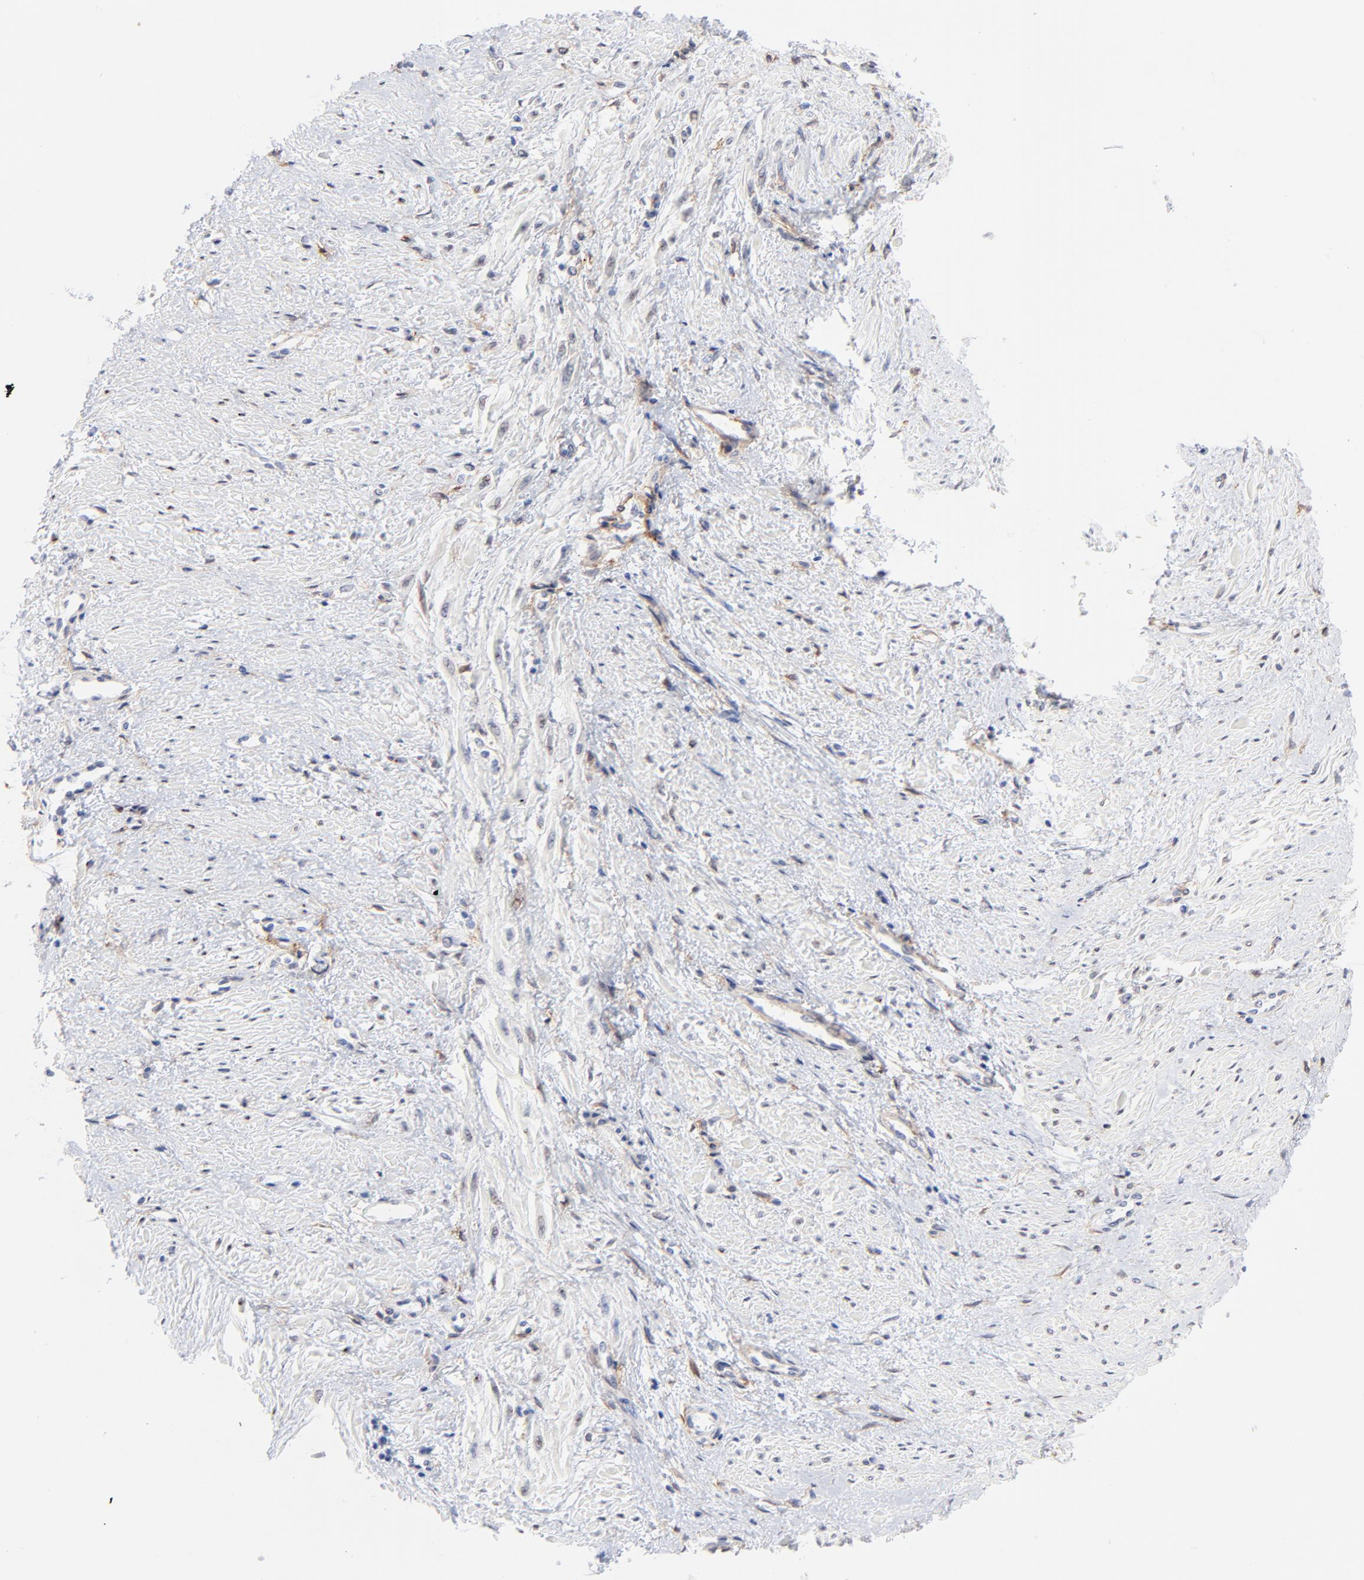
{"staining": {"intensity": "negative", "quantity": "none", "location": "none"}, "tissue": "smooth muscle", "cell_type": "Smooth muscle cells", "image_type": "normal", "snomed": [{"axis": "morphology", "description": "Normal tissue, NOS"}, {"axis": "topography", "description": "Smooth muscle"}, {"axis": "topography", "description": "Uterus"}], "caption": "DAB immunohistochemical staining of benign human smooth muscle reveals no significant positivity in smooth muscle cells.", "gene": "PDGFRB", "patient": {"sex": "female", "age": 39}}